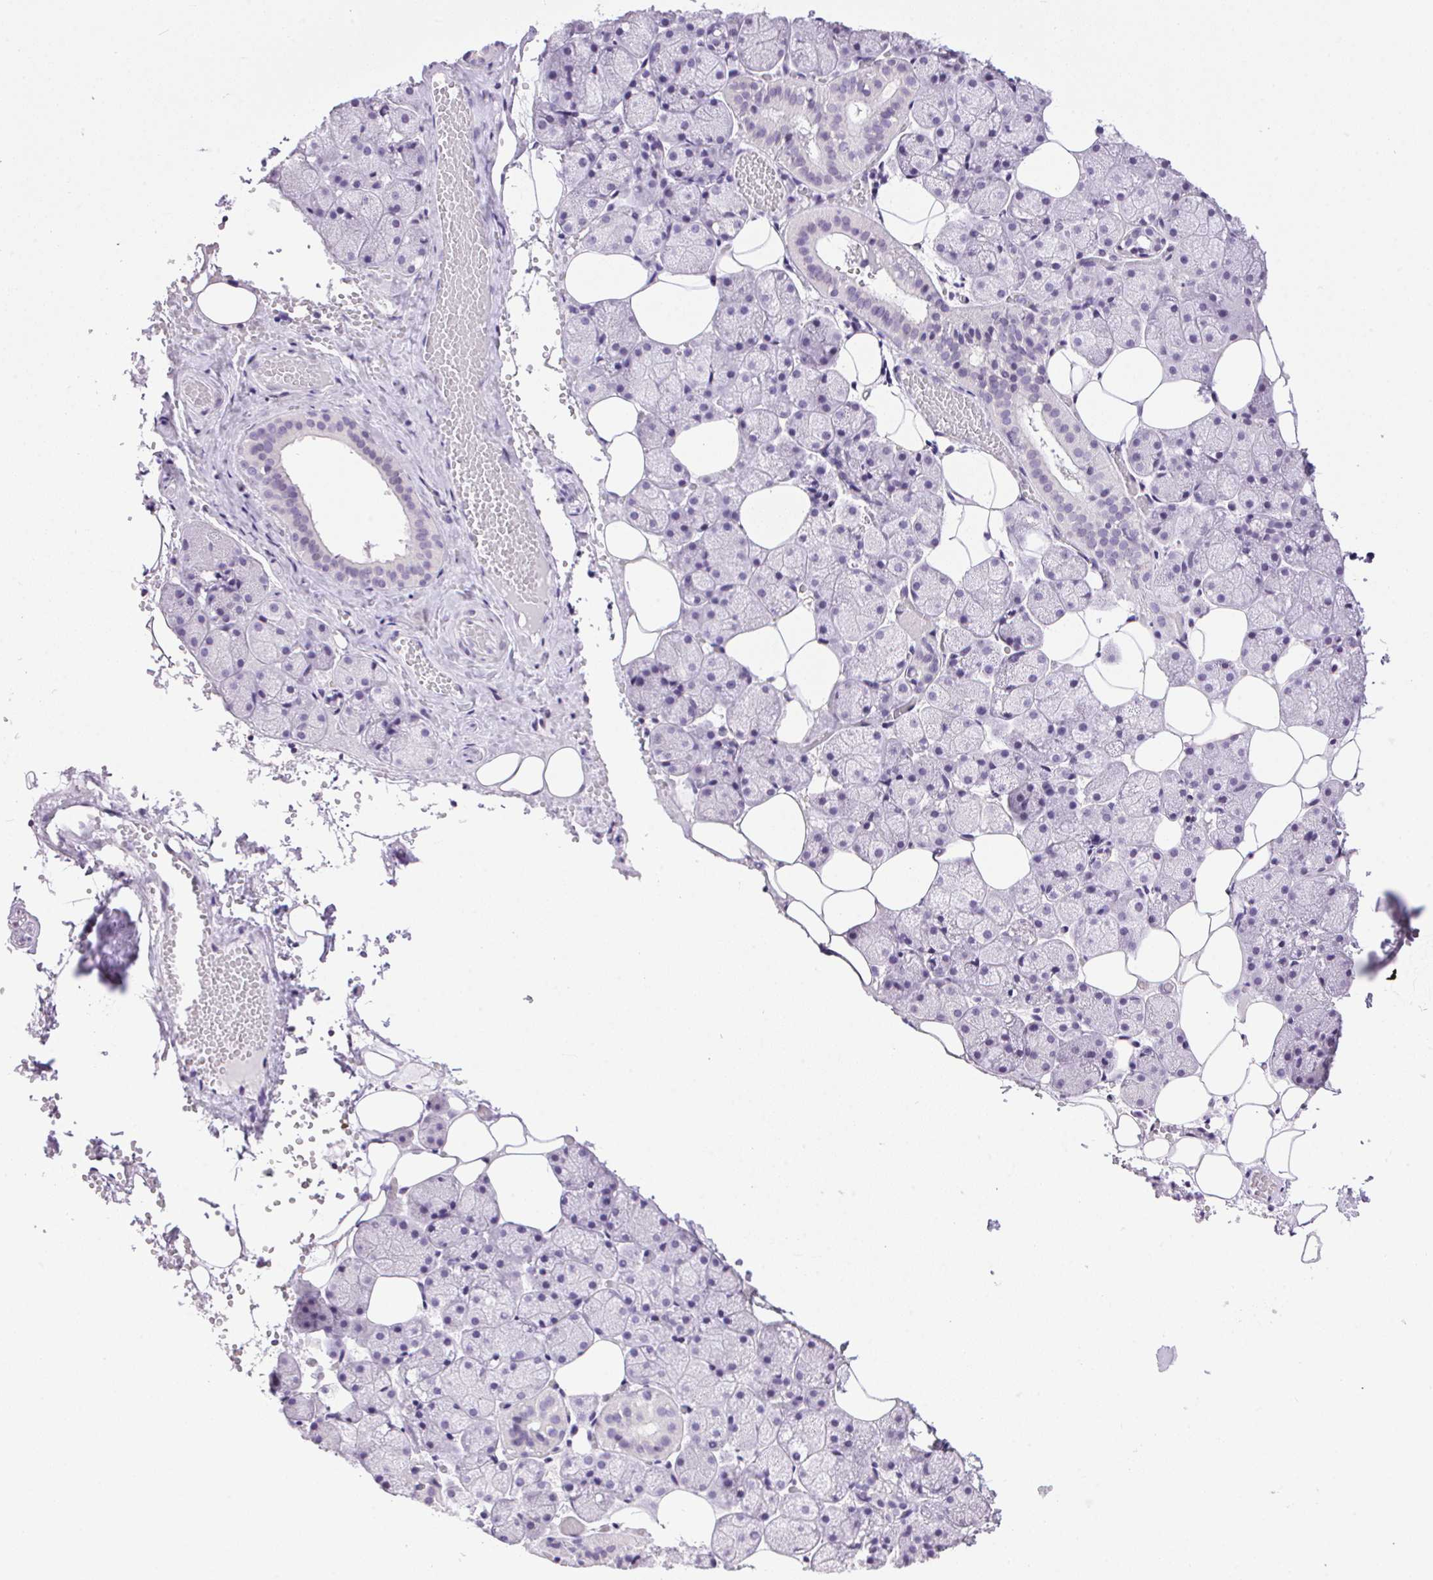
{"staining": {"intensity": "negative", "quantity": "none", "location": "none"}, "tissue": "salivary gland", "cell_type": "Glandular cells", "image_type": "normal", "snomed": [{"axis": "morphology", "description": "Normal tissue, NOS"}, {"axis": "topography", "description": "Salivary gland"}], "caption": "Immunohistochemical staining of benign salivary gland displays no significant positivity in glandular cells.", "gene": "TMEM88B", "patient": {"sex": "male", "age": 38}}